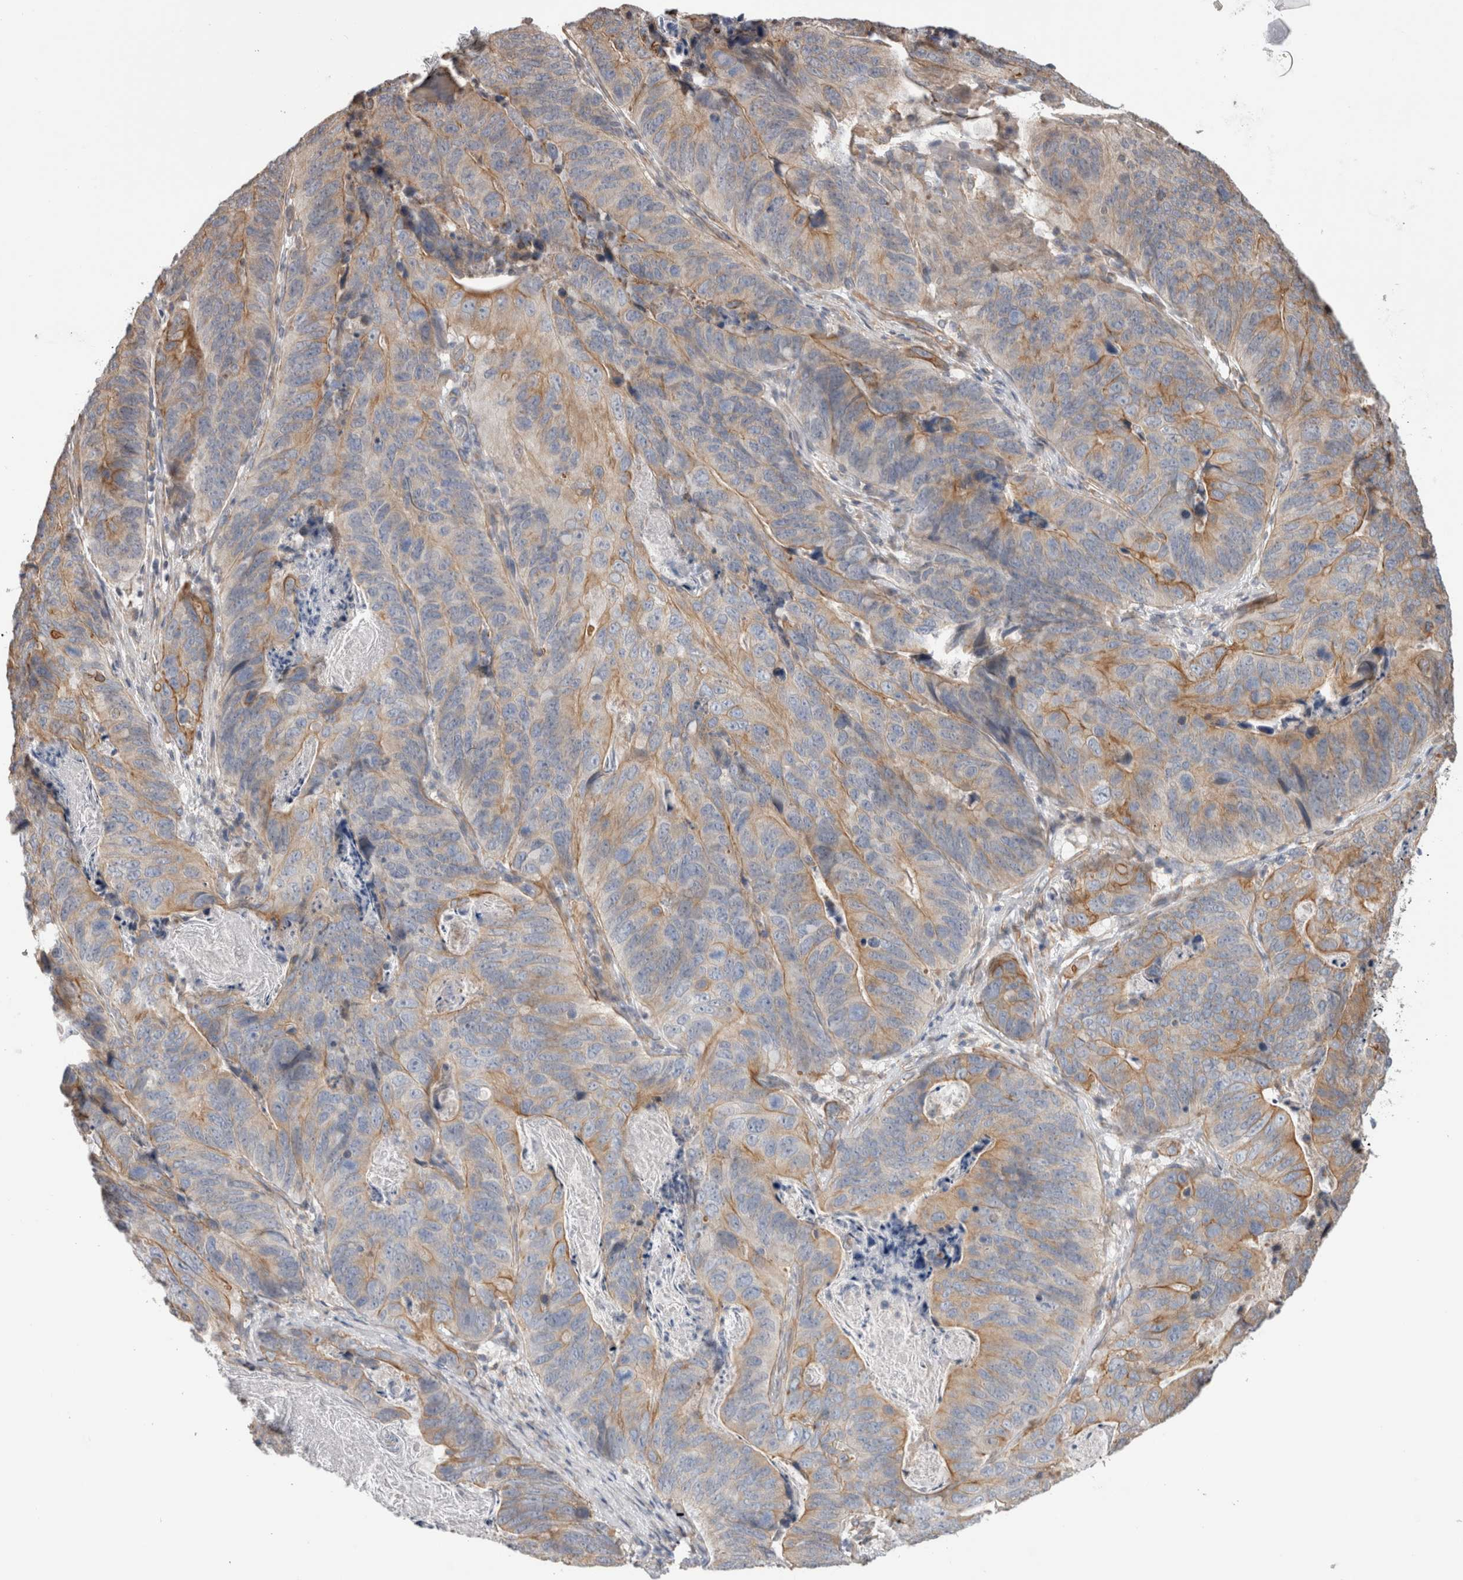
{"staining": {"intensity": "moderate", "quantity": "25%-75%", "location": "cytoplasmic/membranous"}, "tissue": "stomach cancer", "cell_type": "Tumor cells", "image_type": "cancer", "snomed": [{"axis": "morphology", "description": "Normal tissue, NOS"}, {"axis": "morphology", "description": "Adenocarcinoma, NOS"}, {"axis": "topography", "description": "Stomach"}], "caption": "An image of human stomach cancer (adenocarcinoma) stained for a protein demonstrates moderate cytoplasmic/membranous brown staining in tumor cells. (Stains: DAB in brown, nuclei in blue, Microscopy: brightfield microscopy at high magnification).", "gene": "SMAP2", "patient": {"sex": "female", "age": 89}}